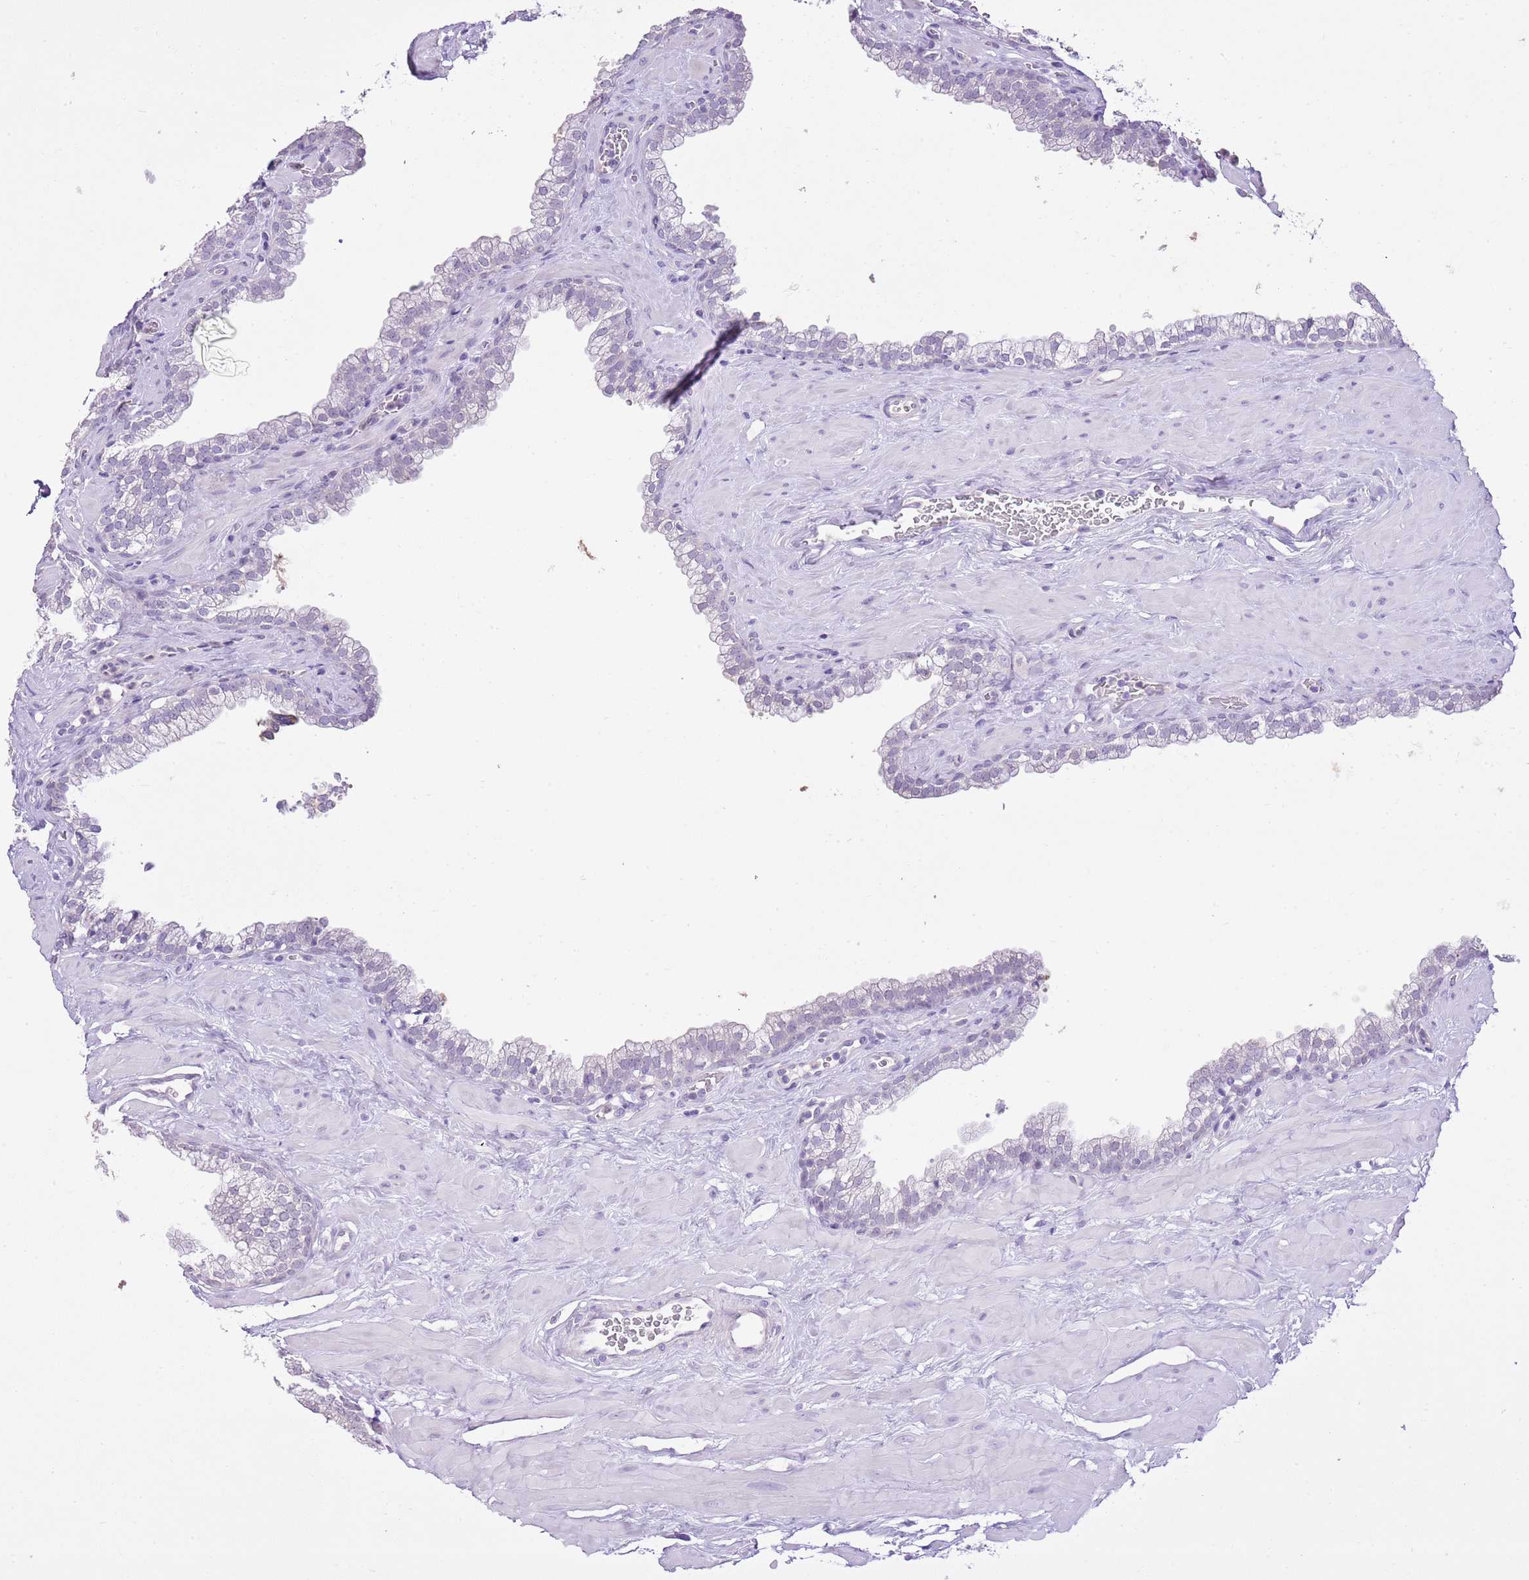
{"staining": {"intensity": "strong", "quantity": "<25%", "location": "cytoplasmic/membranous"}, "tissue": "prostate", "cell_type": "Glandular cells", "image_type": "normal", "snomed": [{"axis": "morphology", "description": "Normal tissue, NOS"}, {"axis": "morphology", "description": "Urothelial carcinoma, Low grade"}, {"axis": "topography", "description": "Urinary bladder"}, {"axis": "topography", "description": "Prostate"}], "caption": "Immunohistochemical staining of unremarkable prostate reveals <25% levels of strong cytoplasmic/membranous protein staining in about <25% of glandular cells.", "gene": "XPO7", "patient": {"sex": "male", "age": 60}}